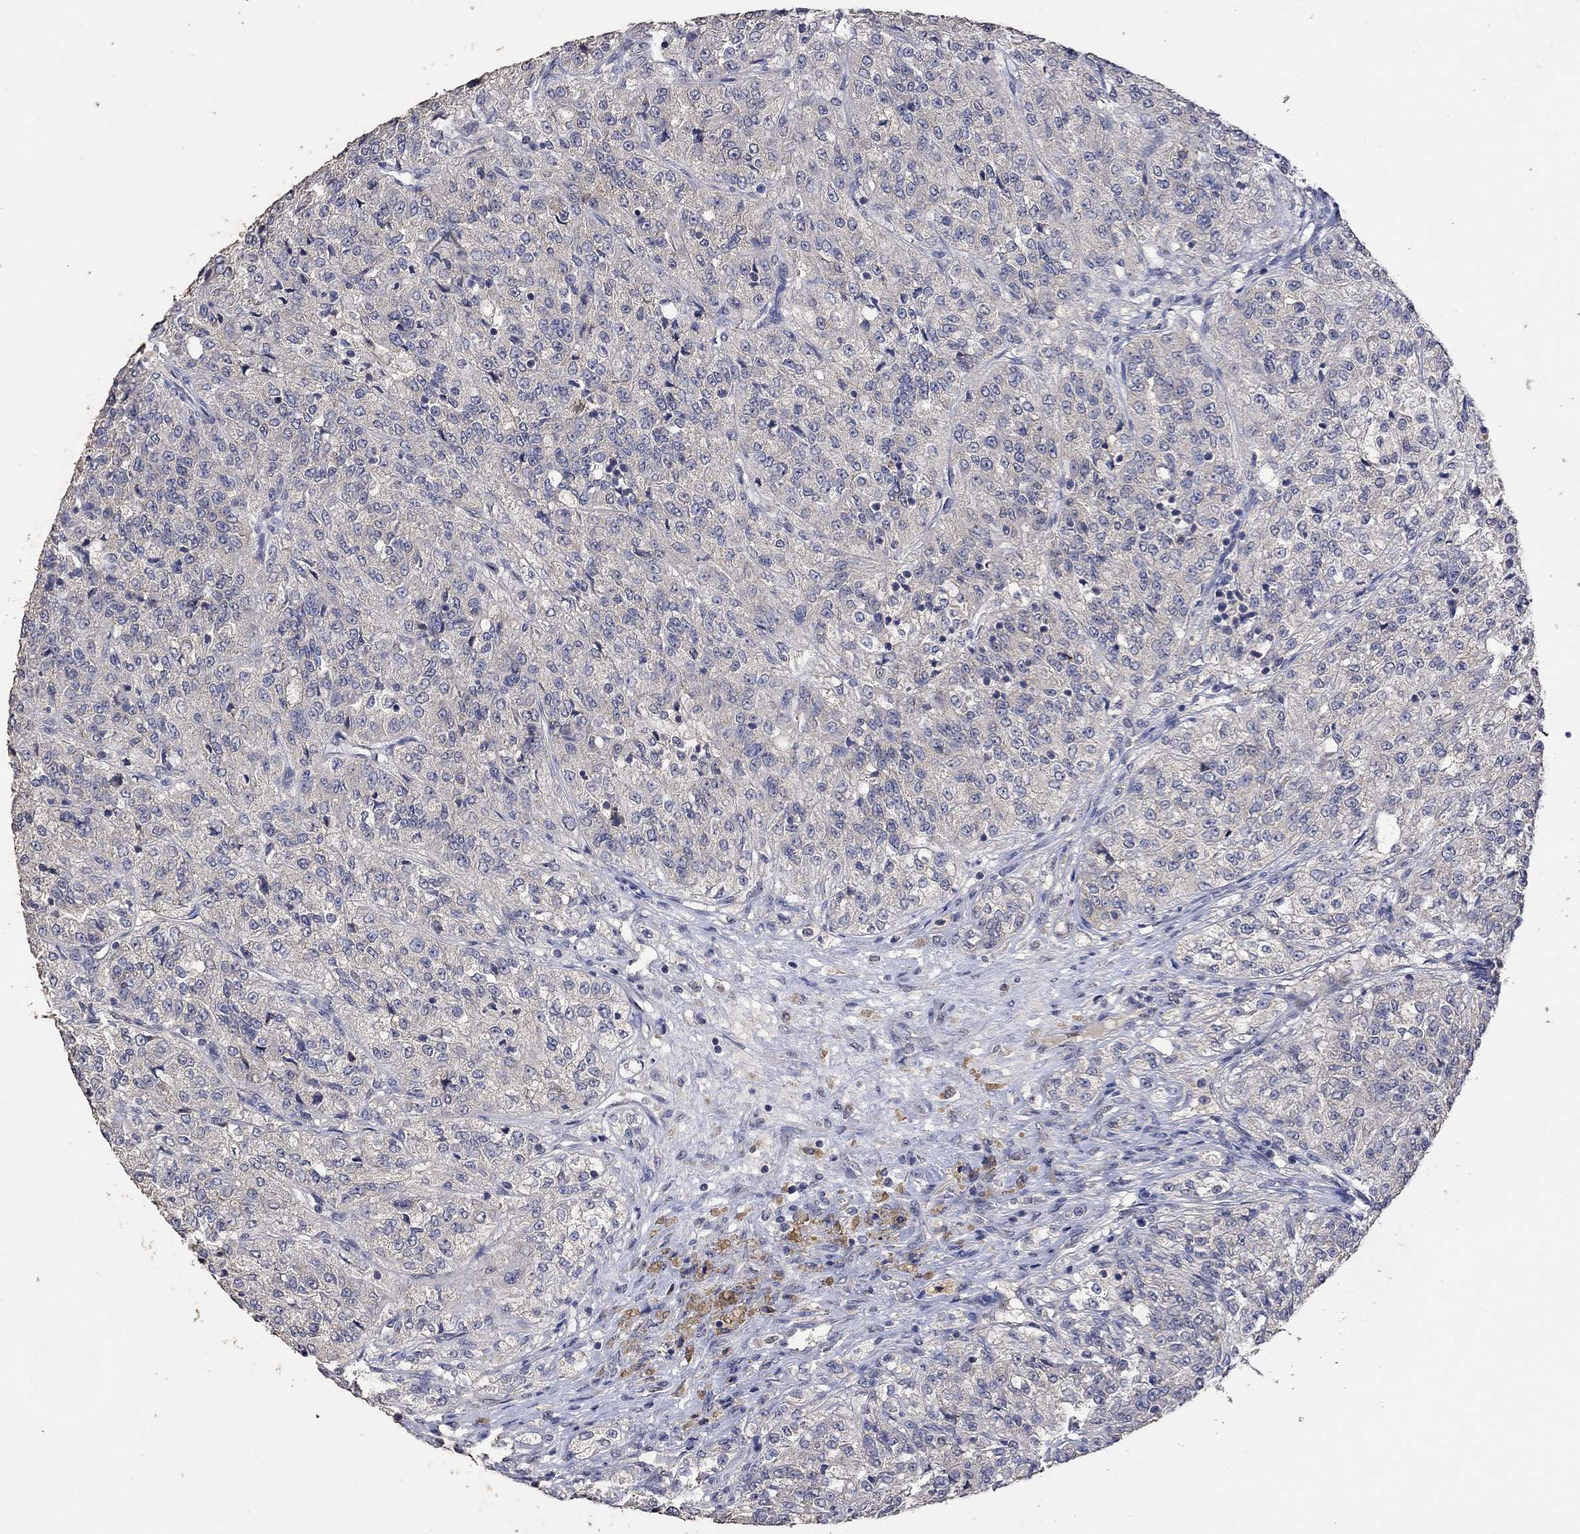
{"staining": {"intensity": "negative", "quantity": "none", "location": "none"}, "tissue": "renal cancer", "cell_type": "Tumor cells", "image_type": "cancer", "snomed": [{"axis": "morphology", "description": "Adenocarcinoma, NOS"}, {"axis": "topography", "description": "Kidney"}], "caption": "Immunohistochemistry (IHC) photomicrograph of neoplastic tissue: renal cancer stained with DAB reveals no significant protein positivity in tumor cells.", "gene": "PTPN20", "patient": {"sex": "female", "age": 63}}